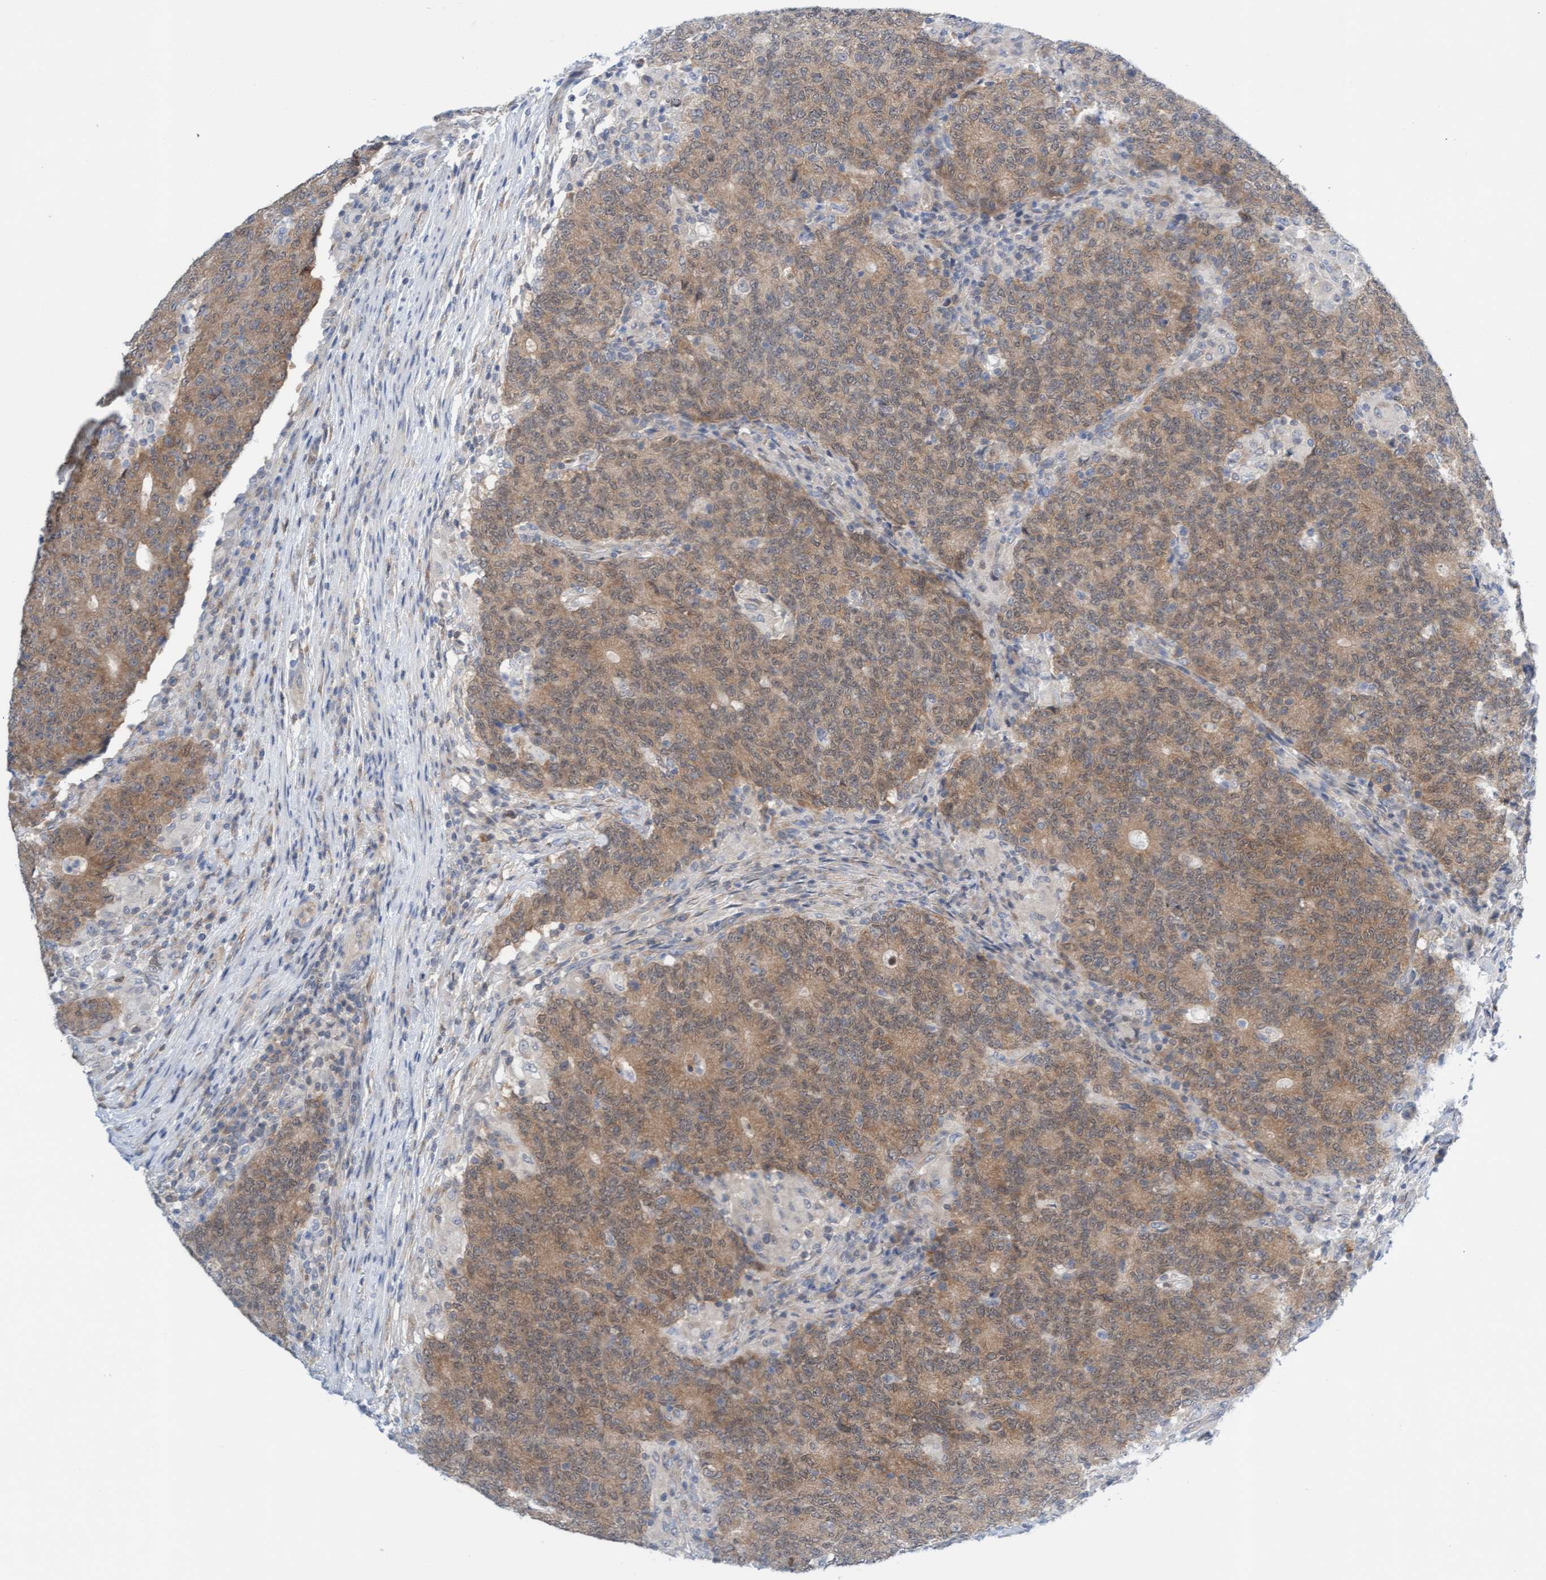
{"staining": {"intensity": "moderate", "quantity": ">75%", "location": "cytoplasmic/membranous"}, "tissue": "colorectal cancer", "cell_type": "Tumor cells", "image_type": "cancer", "snomed": [{"axis": "morphology", "description": "Normal tissue, NOS"}, {"axis": "morphology", "description": "Adenocarcinoma, NOS"}, {"axis": "topography", "description": "Colon"}], "caption": "This image reveals IHC staining of human colorectal adenocarcinoma, with medium moderate cytoplasmic/membranous expression in about >75% of tumor cells.", "gene": "AMZ2", "patient": {"sex": "female", "age": 75}}